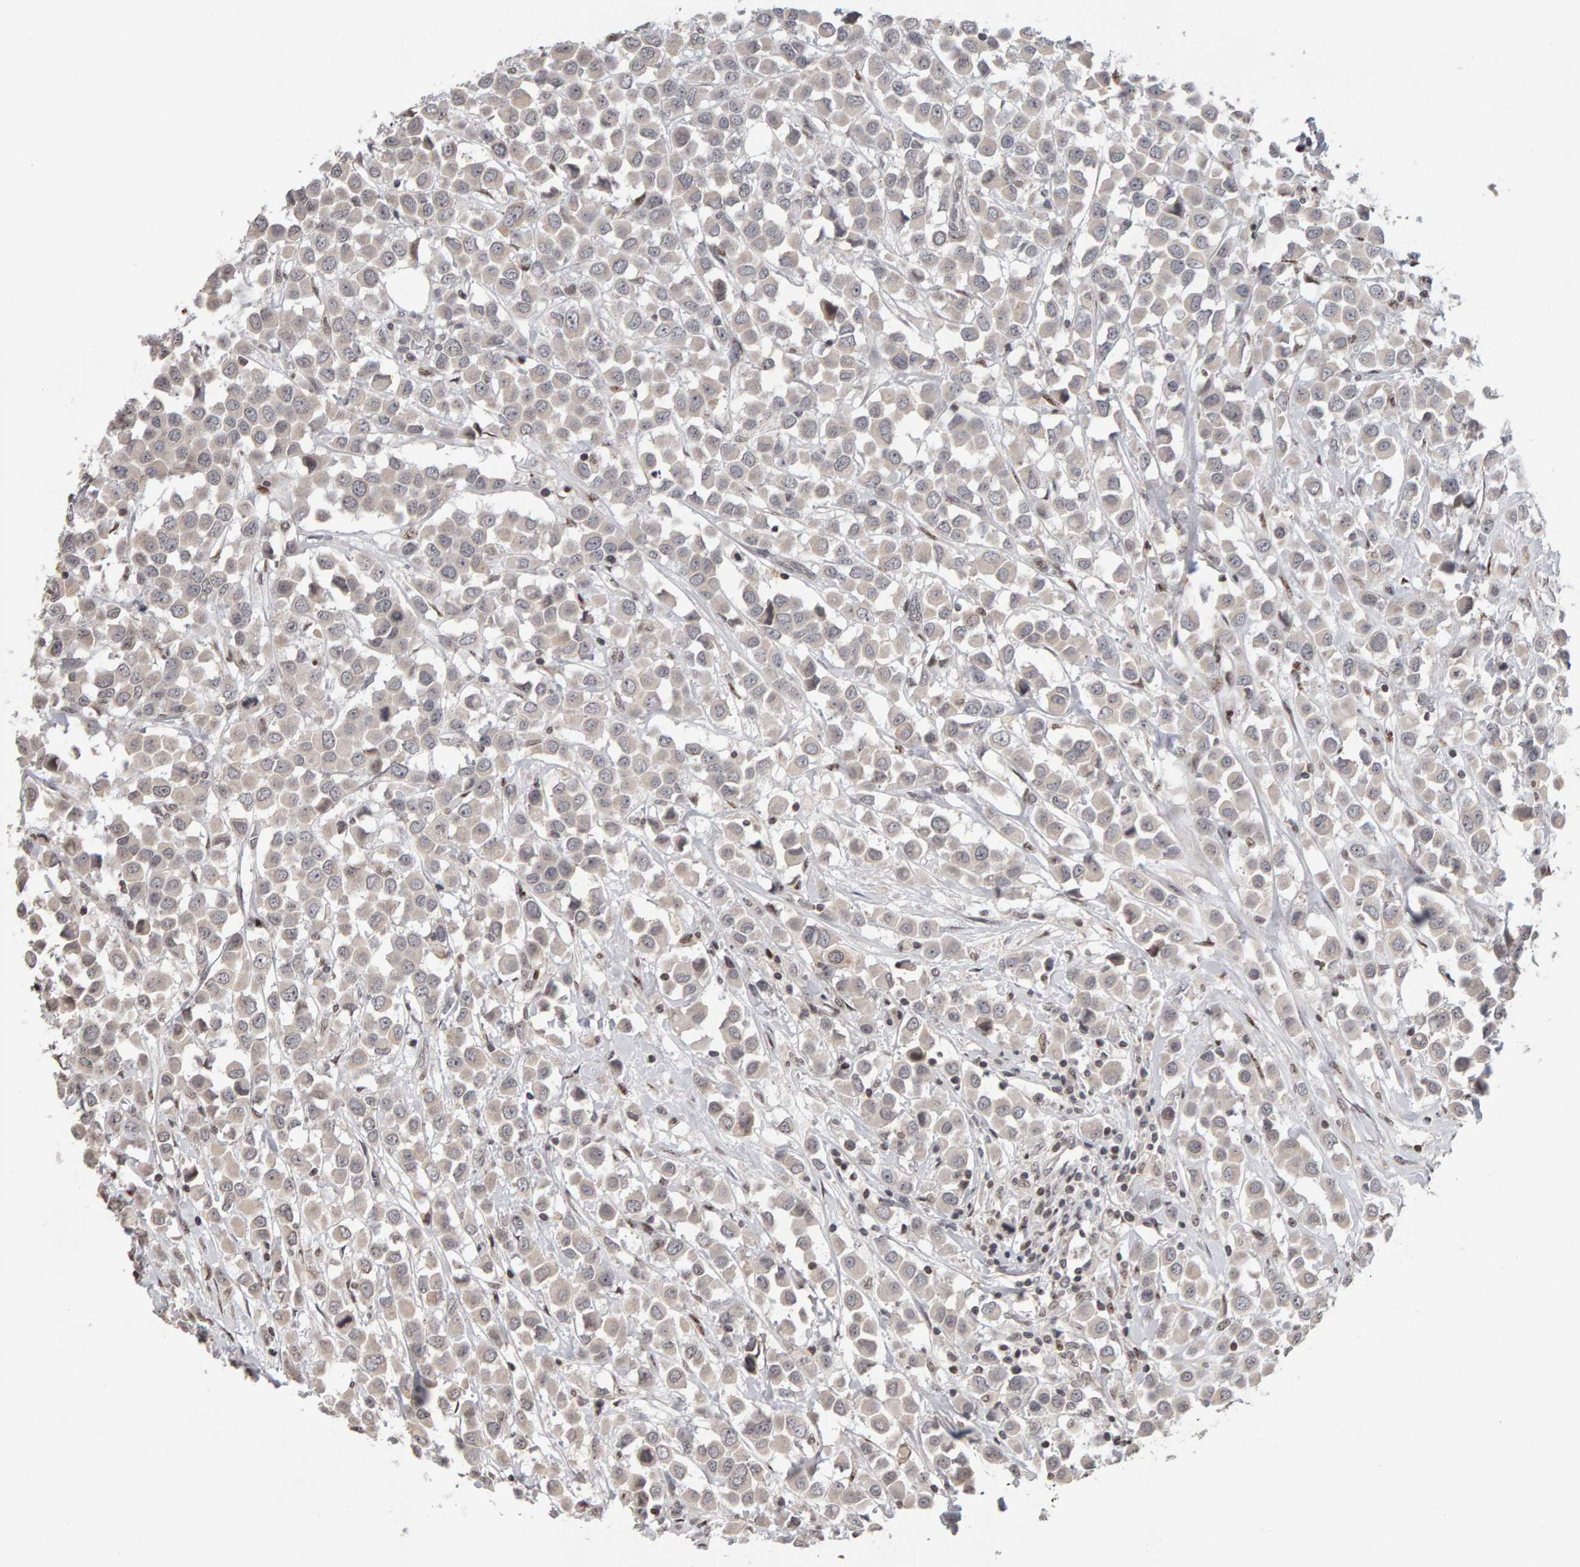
{"staining": {"intensity": "negative", "quantity": "none", "location": "none"}, "tissue": "breast cancer", "cell_type": "Tumor cells", "image_type": "cancer", "snomed": [{"axis": "morphology", "description": "Duct carcinoma"}, {"axis": "topography", "description": "Breast"}], "caption": "Tumor cells show no significant protein staining in breast cancer (intraductal carcinoma). (Stains: DAB immunohistochemistry (IHC) with hematoxylin counter stain, Microscopy: brightfield microscopy at high magnification).", "gene": "TRAM1", "patient": {"sex": "female", "age": 61}}